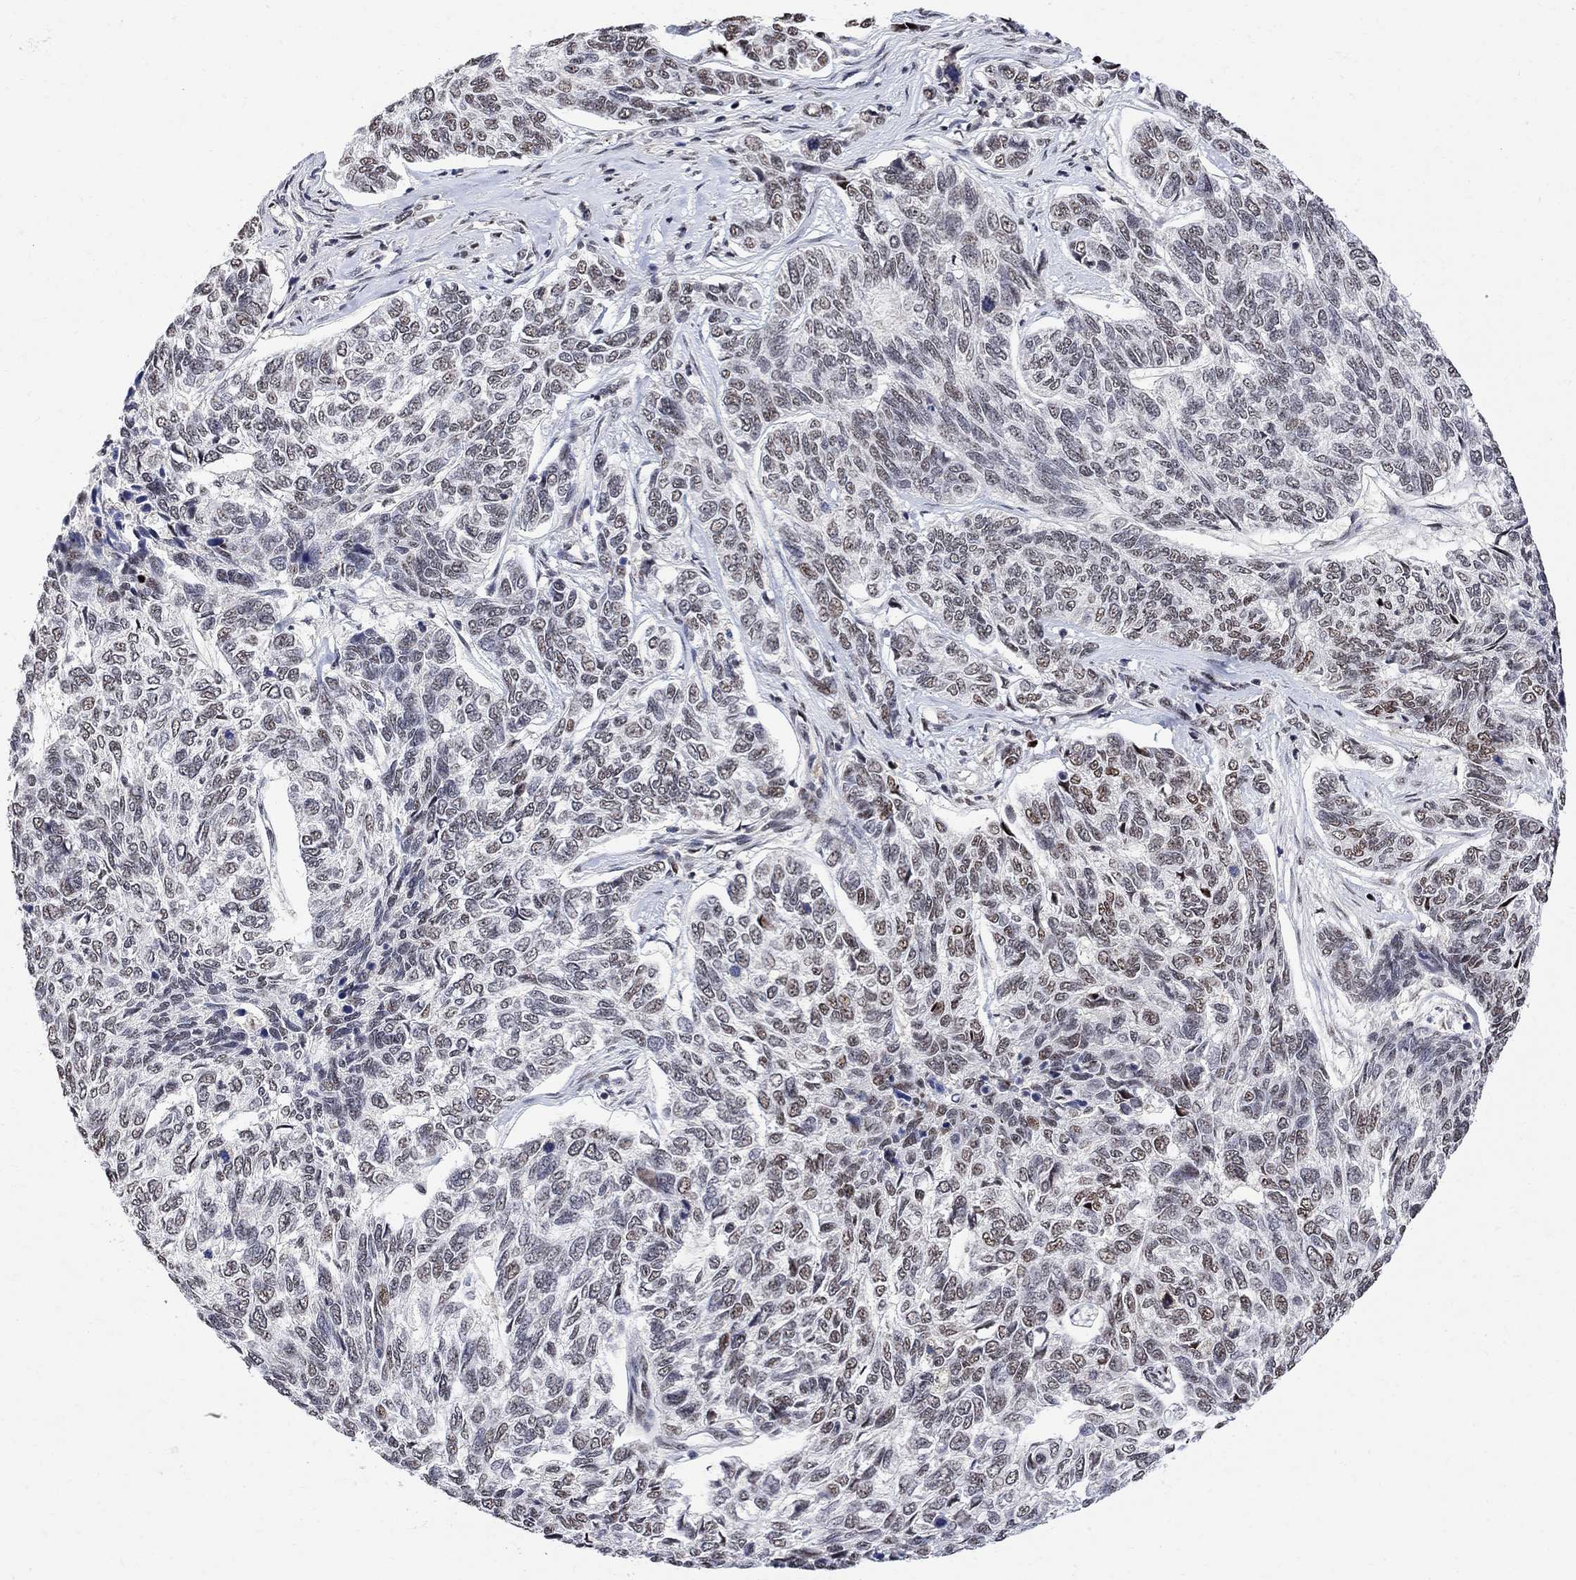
{"staining": {"intensity": "weak", "quantity": "25%-75%", "location": "nuclear"}, "tissue": "skin cancer", "cell_type": "Tumor cells", "image_type": "cancer", "snomed": [{"axis": "morphology", "description": "Basal cell carcinoma"}, {"axis": "topography", "description": "Skin"}], "caption": "Skin cancer (basal cell carcinoma) stained for a protein (brown) reveals weak nuclear positive staining in approximately 25%-75% of tumor cells.", "gene": "E4F1", "patient": {"sex": "female", "age": 65}}